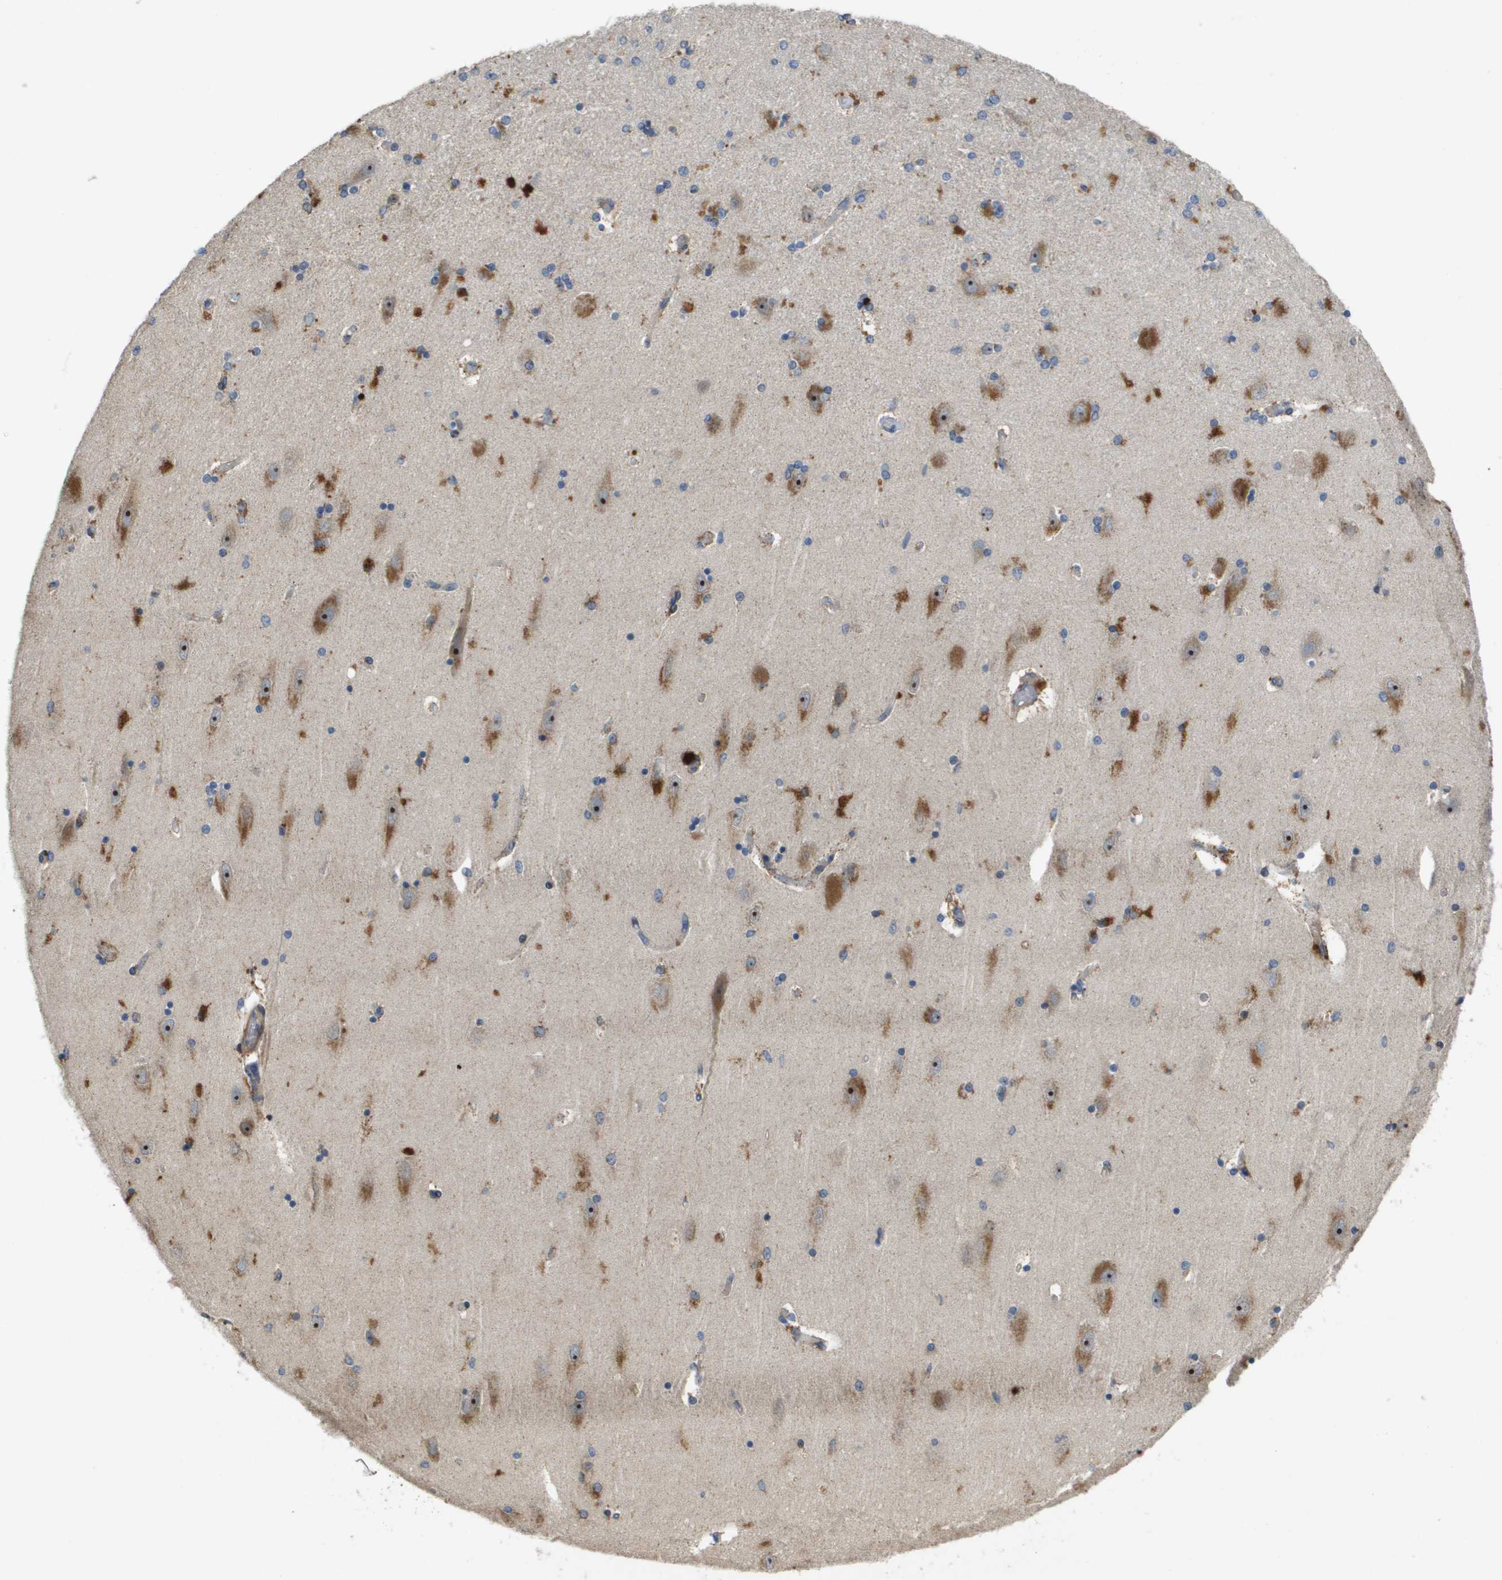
{"staining": {"intensity": "weak", "quantity": "<25%", "location": "cytoplasmic/membranous"}, "tissue": "hippocampus", "cell_type": "Glial cells", "image_type": "normal", "snomed": [{"axis": "morphology", "description": "Normal tissue, NOS"}, {"axis": "topography", "description": "Hippocampus"}], "caption": "Glial cells show no significant staining in benign hippocampus. (DAB (3,3'-diaminobenzidine) immunohistochemistry with hematoxylin counter stain).", "gene": "B3GNT5", "patient": {"sex": "female", "age": 54}}